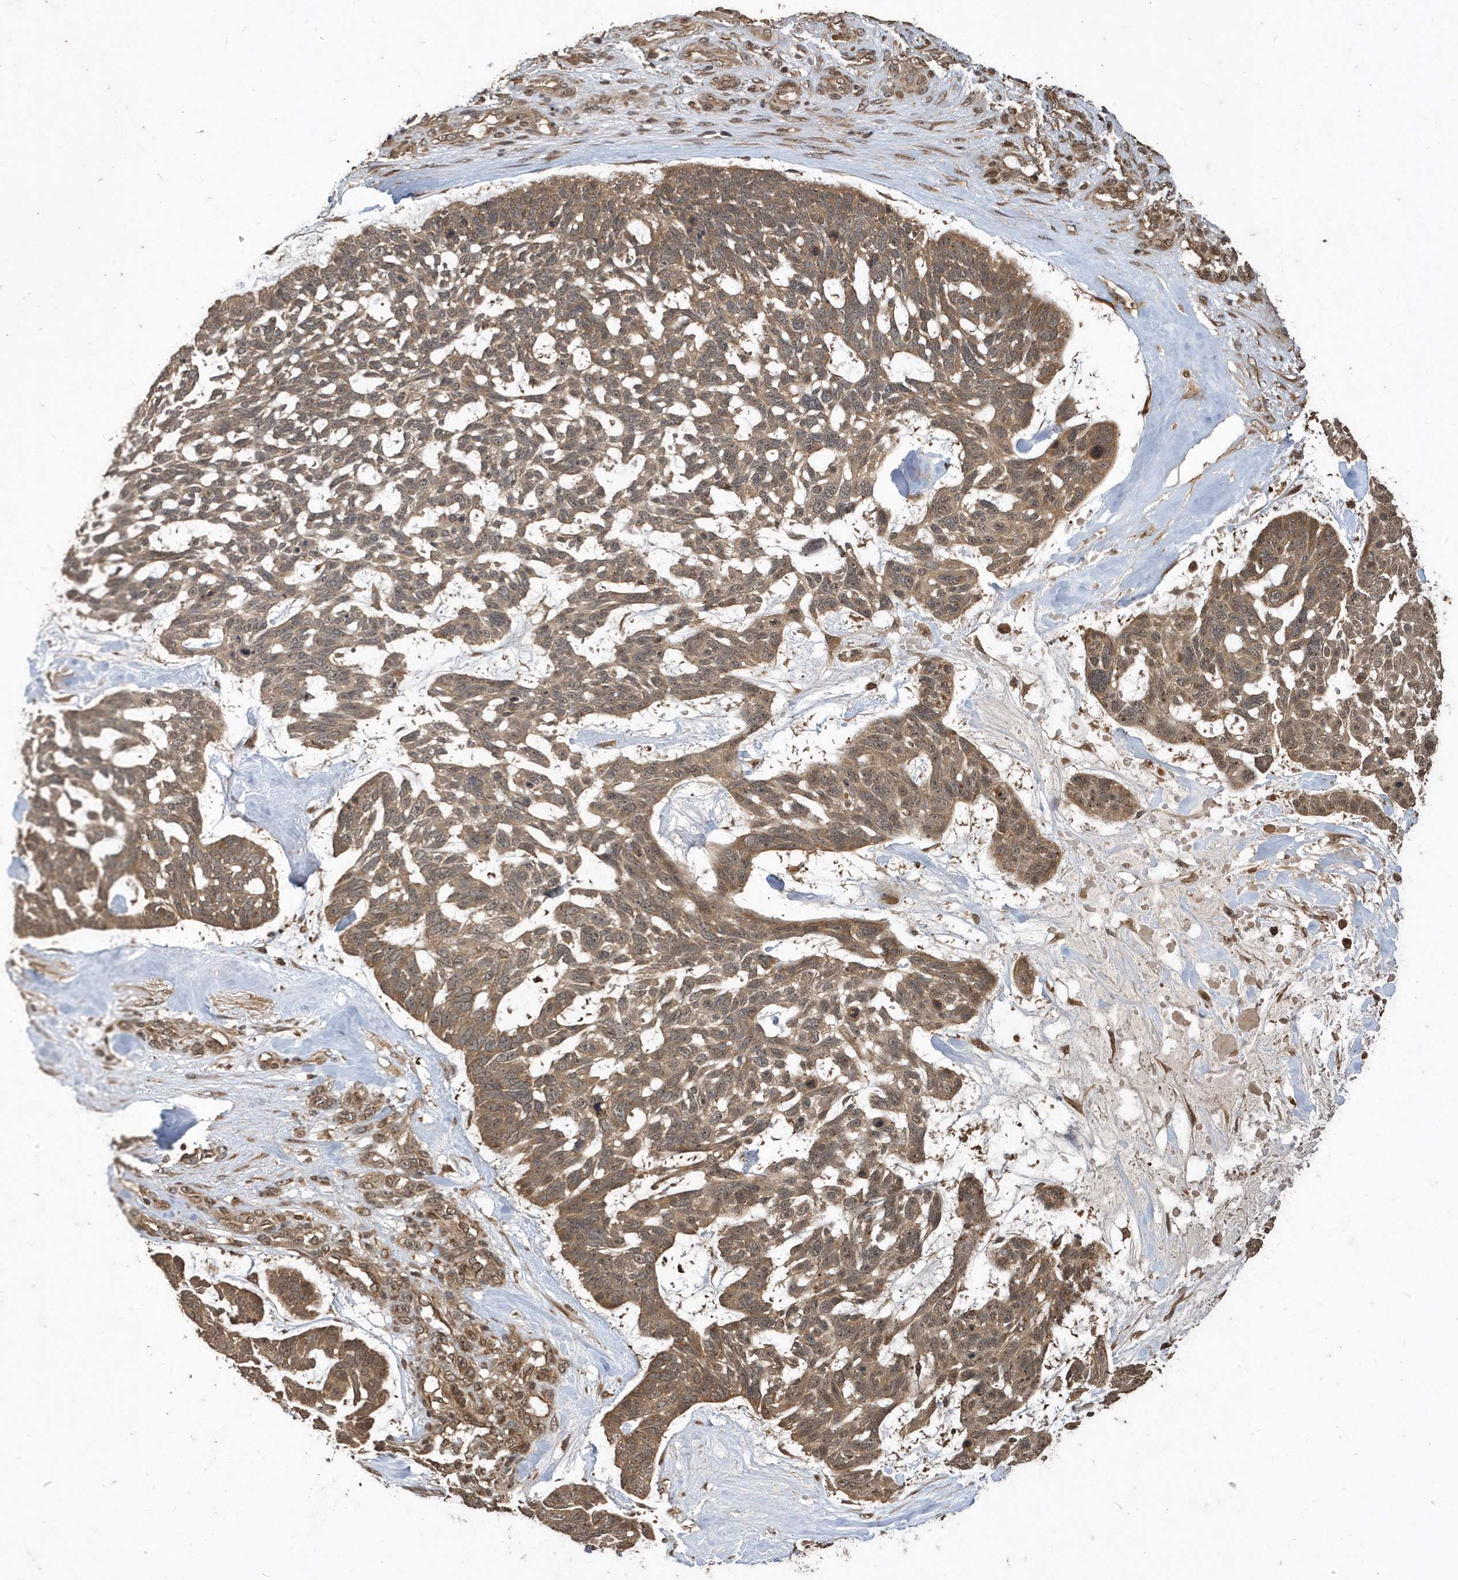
{"staining": {"intensity": "moderate", "quantity": ">75%", "location": "cytoplasmic/membranous"}, "tissue": "skin cancer", "cell_type": "Tumor cells", "image_type": "cancer", "snomed": [{"axis": "morphology", "description": "Basal cell carcinoma"}, {"axis": "topography", "description": "Skin"}], "caption": "Basal cell carcinoma (skin) tissue reveals moderate cytoplasmic/membranous positivity in approximately >75% of tumor cells", "gene": "WASHC5", "patient": {"sex": "male", "age": 88}}